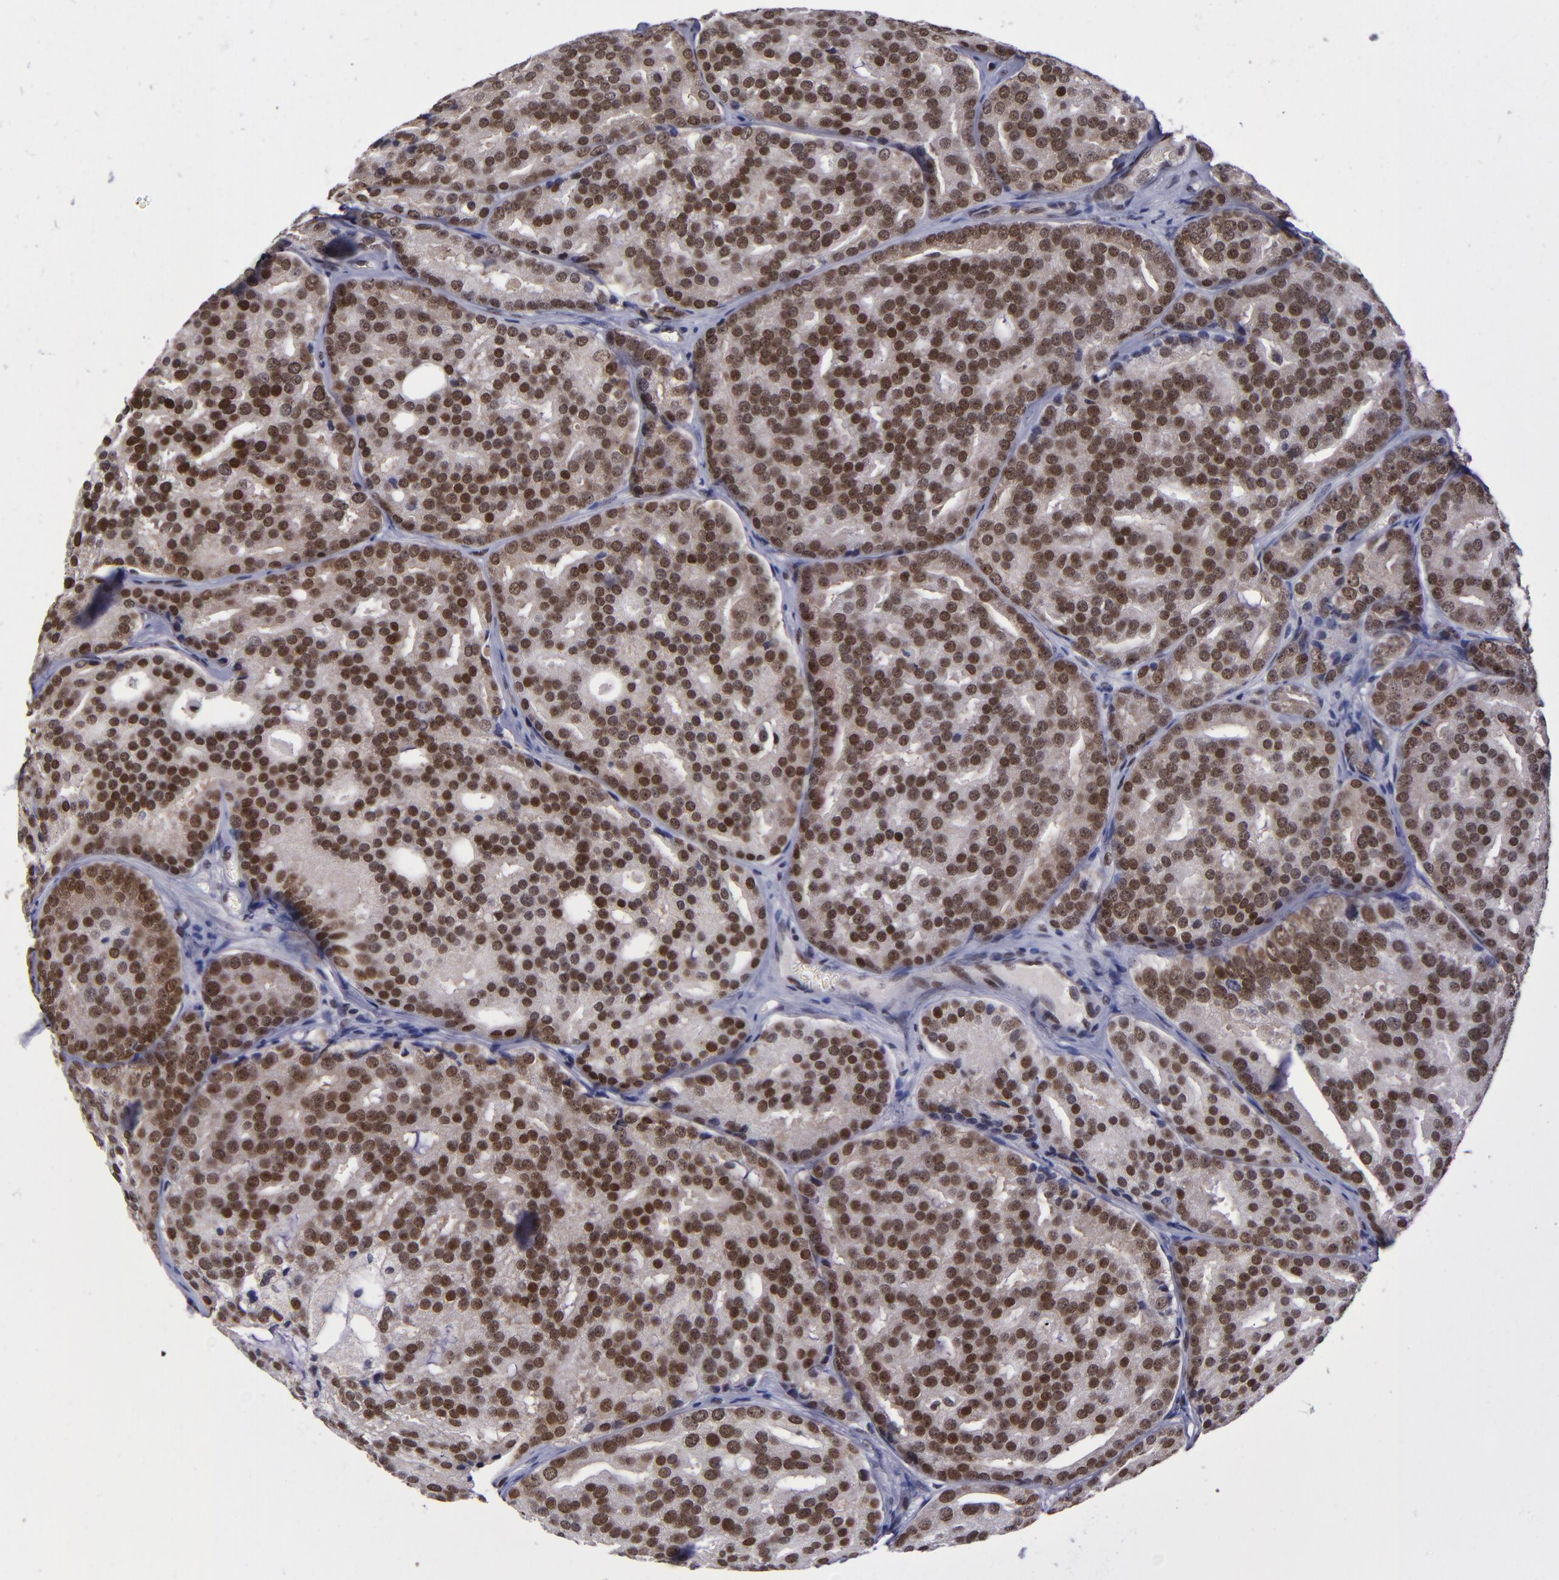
{"staining": {"intensity": "strong", "quantity": ">75%", "location": "cytoplasmic/membranous,nuclear"}, "tissue": "prostate cancer", "cell_type": "Tumor cells", "image_type": "cancer", "snomed": [{"axis": "morphology", "description": "Adenocarcinoma, High grade"}, {"axis": "topography", "description": "Prostate"}], "caption": "IHC staining of high-grade adenocarcinoma (prostate), which shows high levels of strong cytoplasmic/membranous and nuclear staining in about >75% of tumor cells indicating strong cytoplasmic/membranous and nuclear protein staining. The staining was performed using DAB (brown) for protein detection and nuclei were counterstained in hematoxylin (blue).", "gene": "MGMT", "patient": {"sex": "male", "age": 64}}